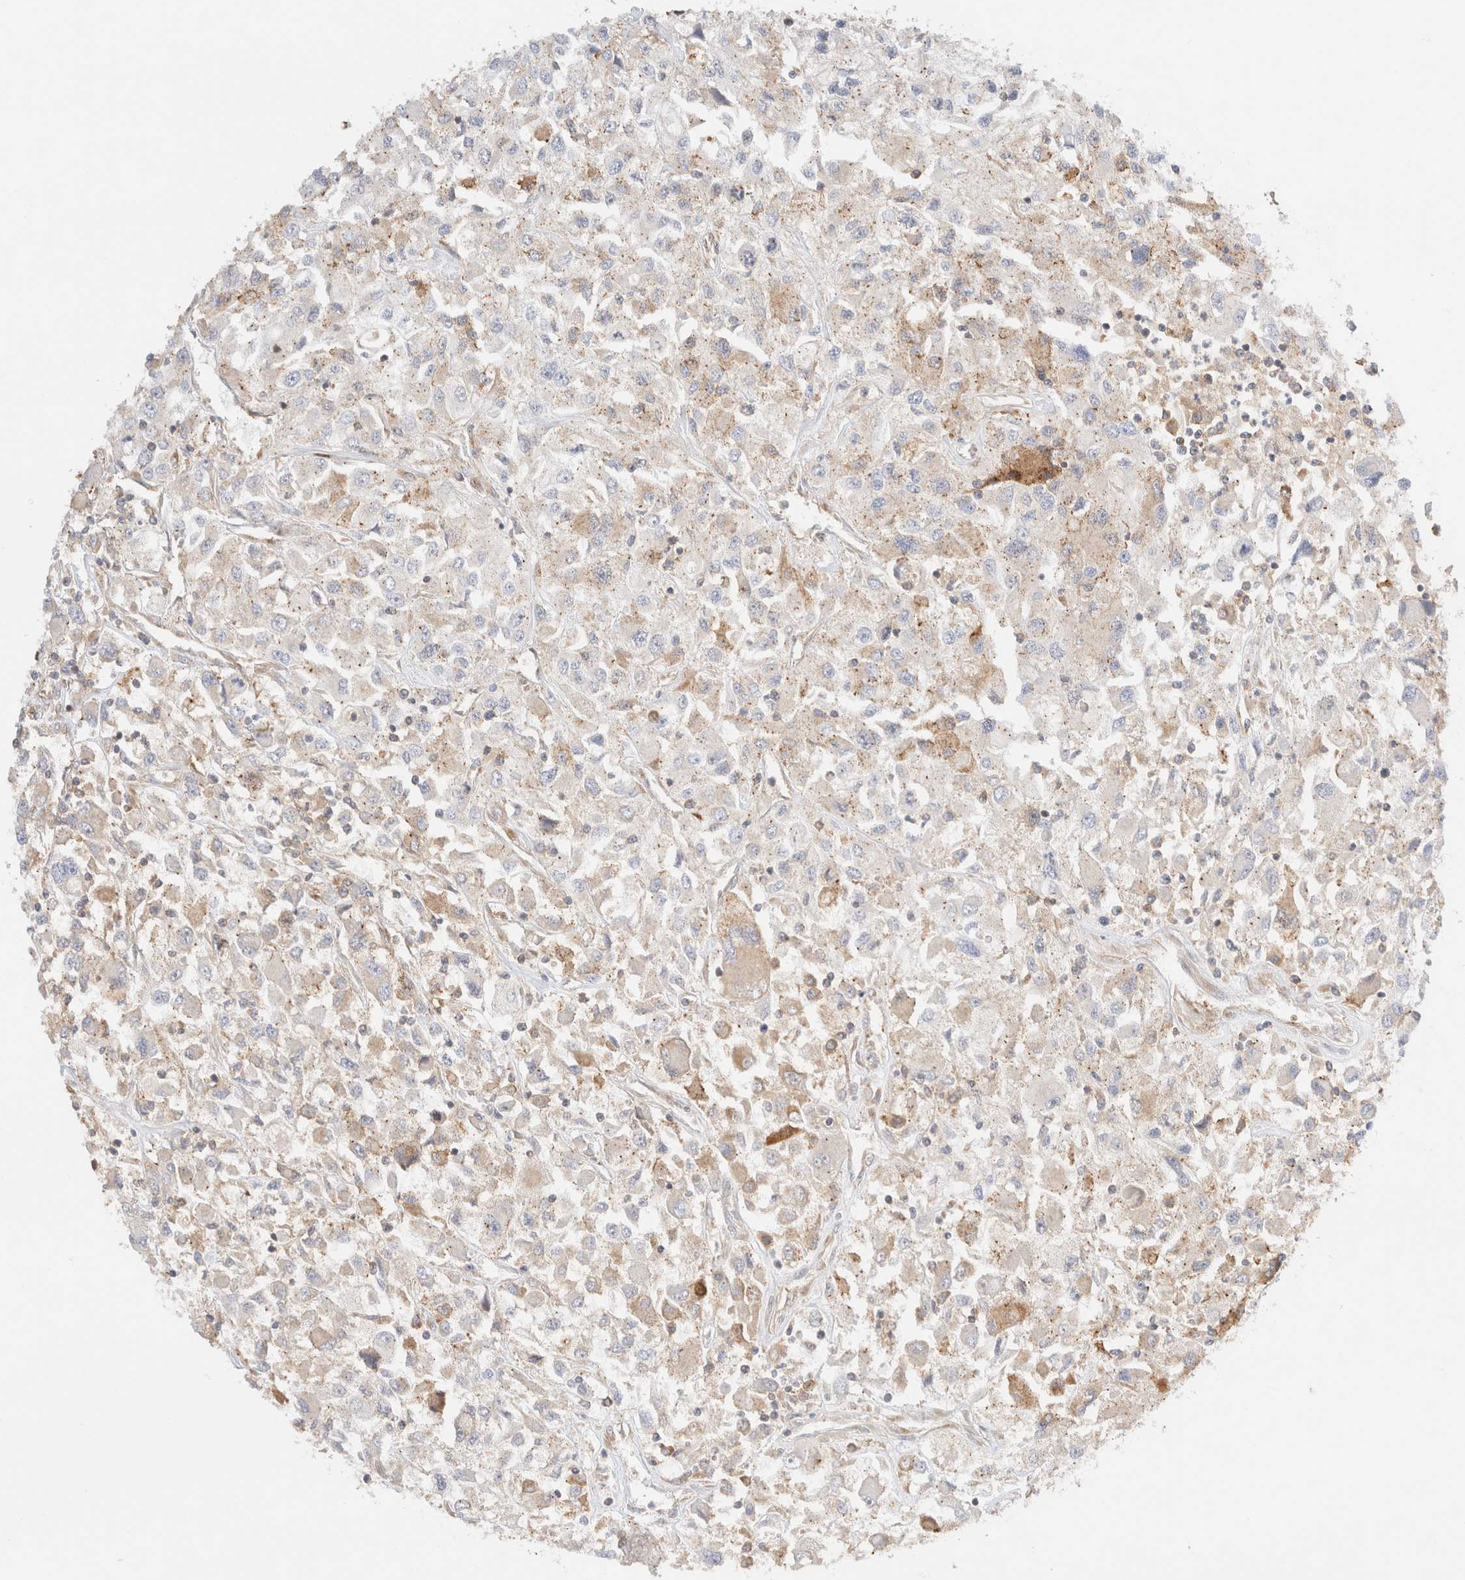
{"staining": {"intensity": "weak", "quantity": "<25%", "location": "cytoplasmic/membranous"}, "tissue": "renal cancer", "cell_type": "Tumor cells", "image_type": "cancer", "snomed": [{"axis": "morphology", "description": "Adenocarcinoma, NOS"}, {"axis": "topography", "description": "Kidney"}], "caption": "Immunohistochemistry (IHC) micrograph of human renal cancer (adenocarcinoma) stained for a protein (brown), which shows no expression in tumor cells.", "gene": "RABEP1", "patient": {"sex": "female", "age": 52}}